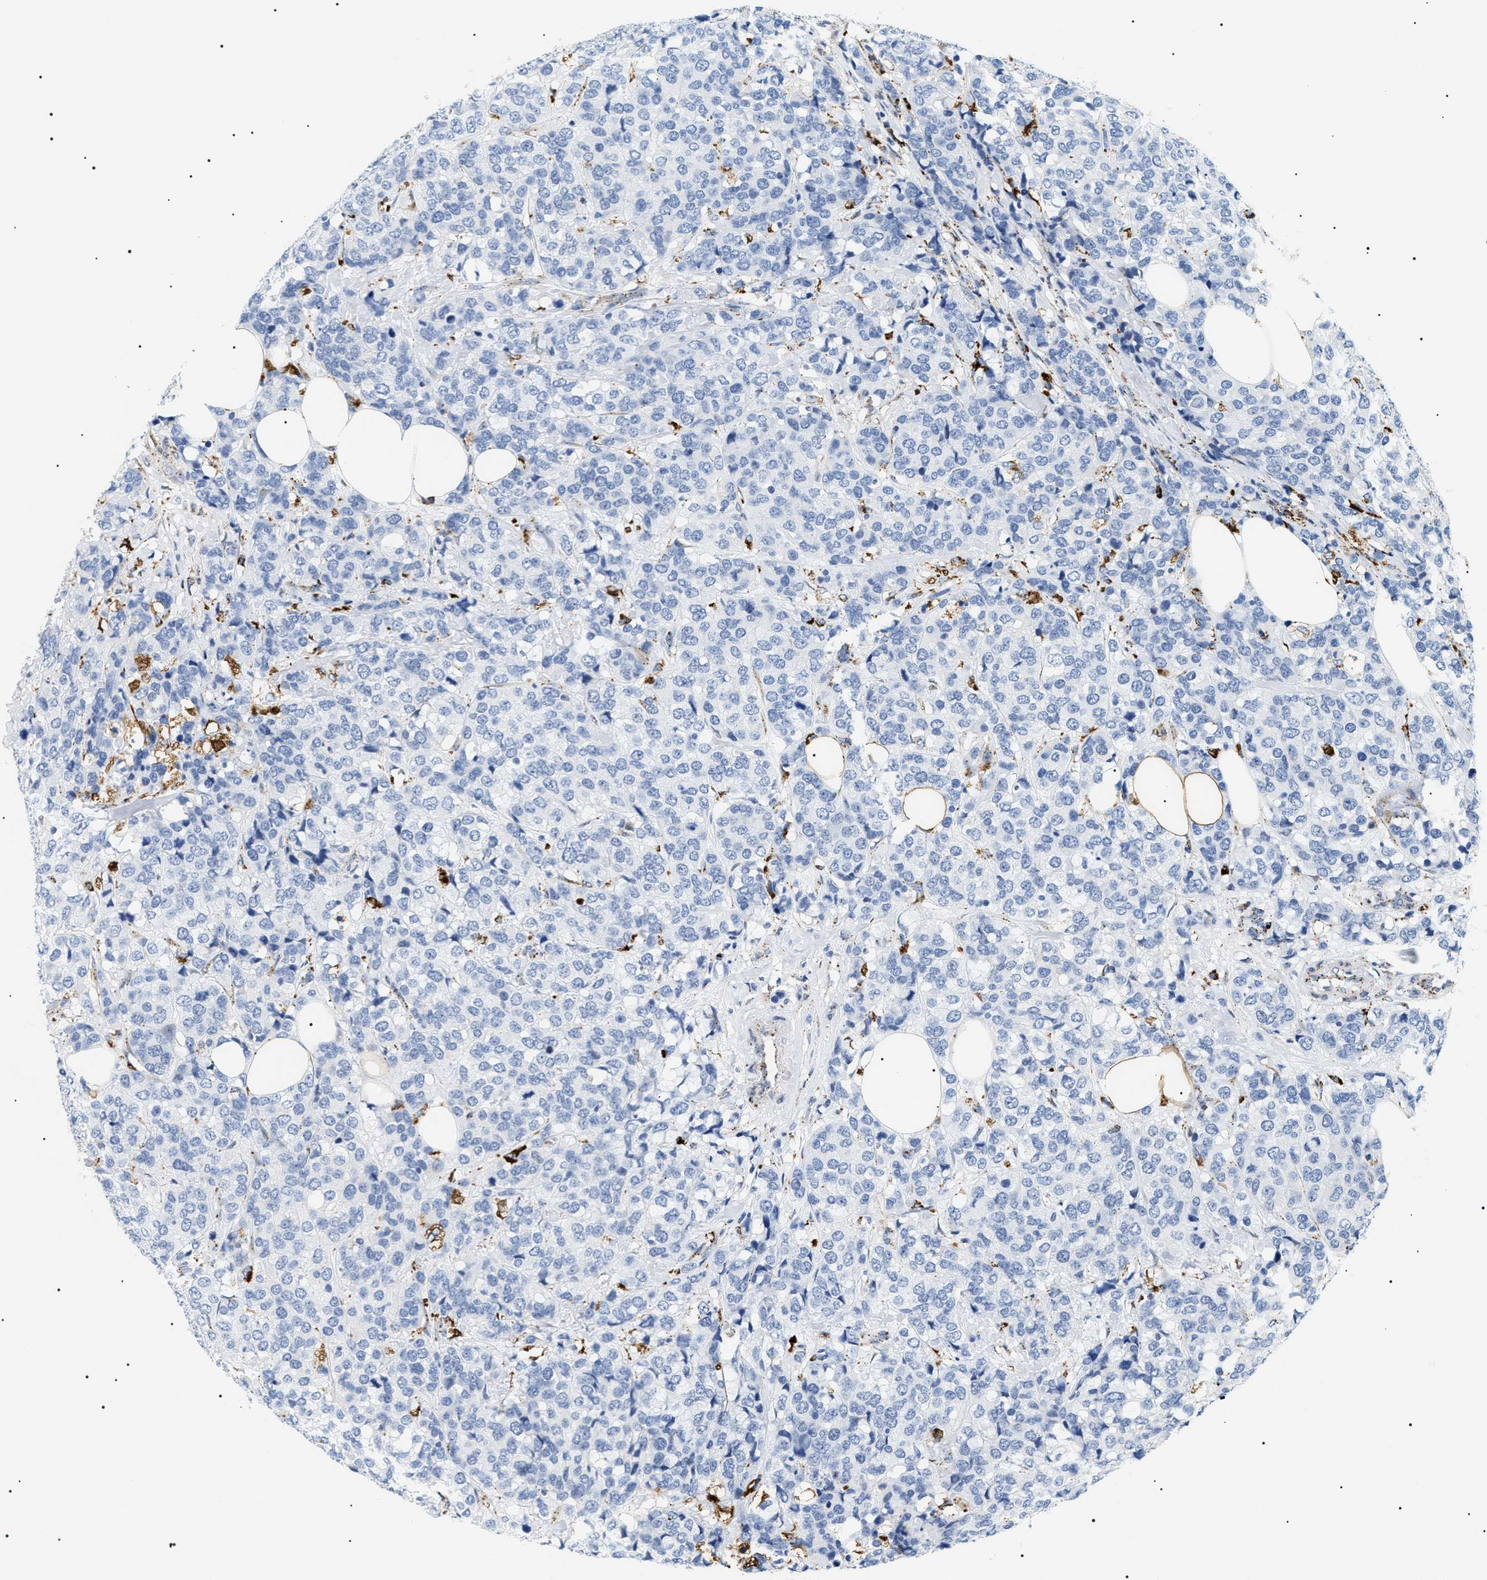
{"staining": {"intensity": "negative", "quantity": "none", "location": "none"}, "tissue": "breast cancer", "cell_type": "Tumor cells", "image_type": "cancer", "snomed": [{"axis": "morphology", "description": "Lobular carcinoma"}, {"axis": "topography", "description": "Breast"}], "caption": "Immunohistochemical staining of breast cancer shows no significant positivity in tumor cells.", "gene": "HSD17B11", "patient": {"sex": "female", "age": 59}}